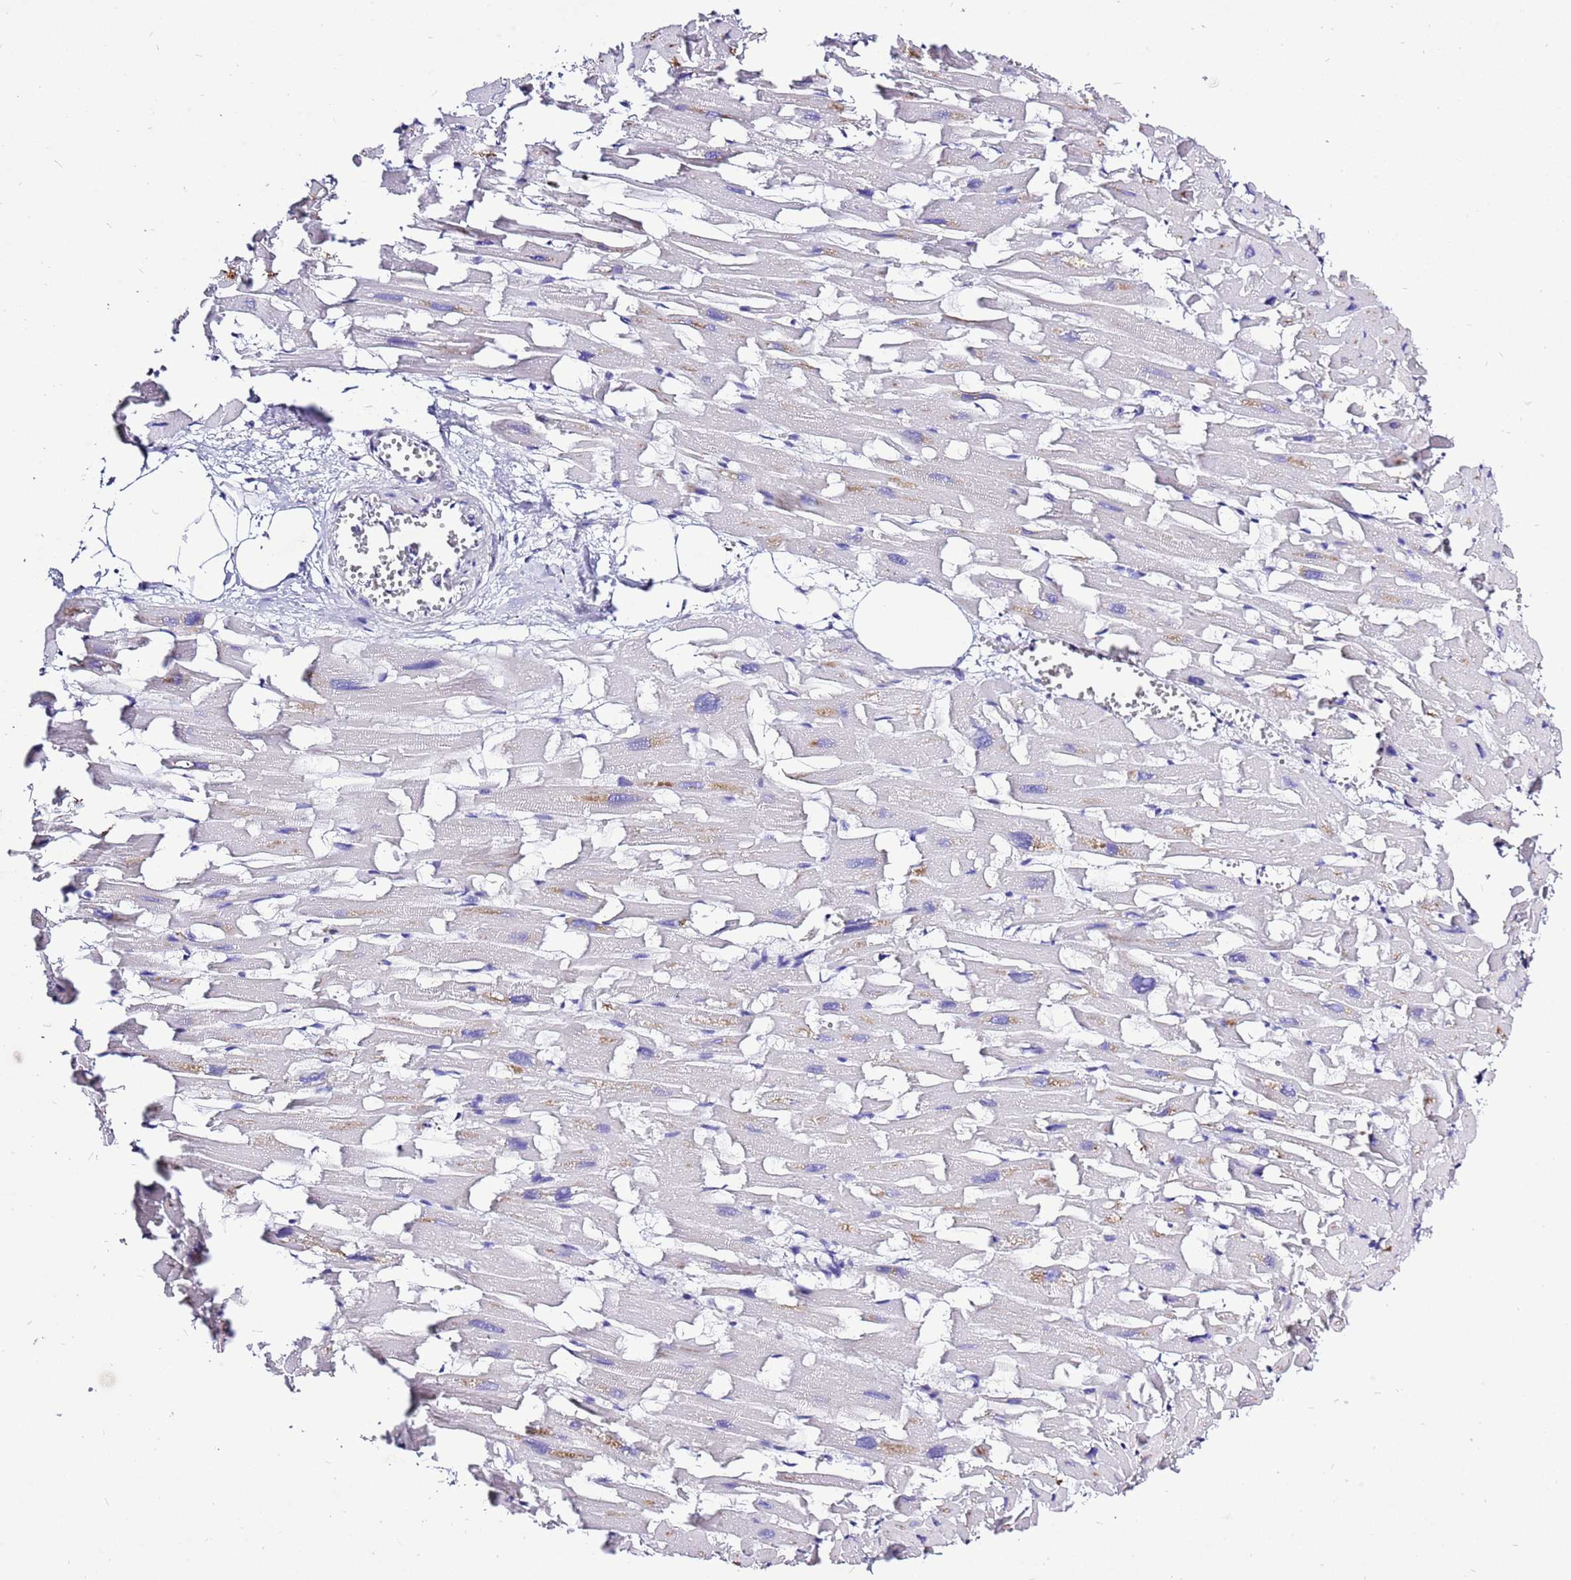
{"staining": {"intensity": "weak", "quantity": "<25%", "location": "cytoplasmic/membranous"}, "tissue": "heart muscle", "cell_type": "Cardiomyocytes", "image_type": "normal", "snomed": [{"axis": "morphology", "description": "Normal tissue, NOS"}, {"axis": "topography", "description": "Heart"}], "caption": "An immunohistochemistry histopathology image of normal heart muscle is shown. There is no staining in cardiomyocytes of heart muscle. (DAB immunohistochemistry (IHC) visualized using brightfield microscopy, high magnification).", "gene": "GLCE", "patient": {"sex": "female", "age": 64}}